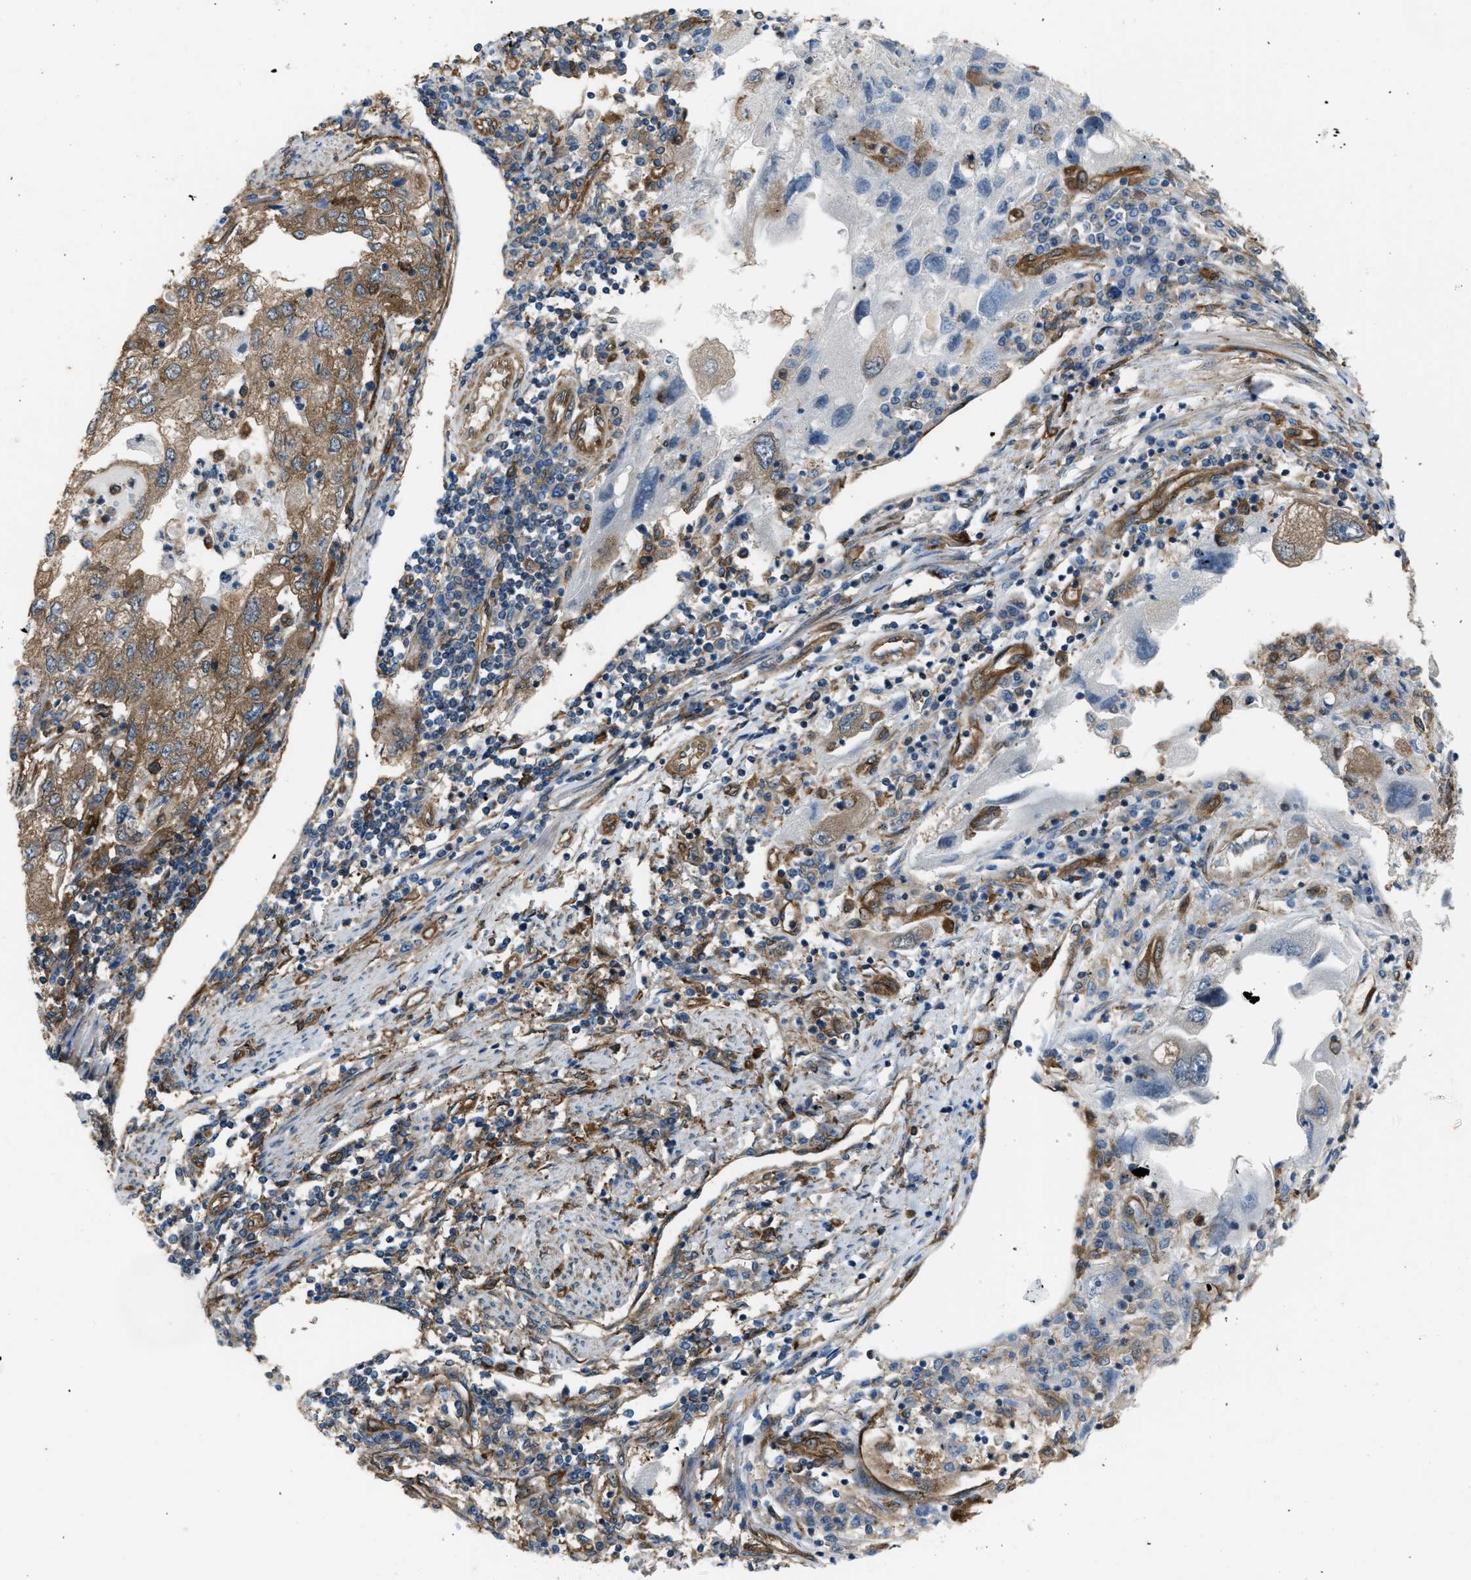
{"staining": {"intensity": "moderate", "quantity": "25%-75%", "location": "cytoplasmic/membranous"}, "tissue": "endometrial cancer", "cell_type": "Tumor cells", "image_type": "cancer", "snomed": [{"axis": "morphology", "description": "Adenocarcinoma, NOS"}, {"axis": "topography", "description": "Endometrium"}], "caption": "A brown stain highlights moderate cytoplasmic/membranous staining of a protein in human endometrial cancer (adenocarcinoma) tumor cells. Immunohistochemistry (ihc) stains the protein in brown and the nuclei are stained blue.", "gene": "PICALM", "patient": {"sex": "female", "age": 49}}